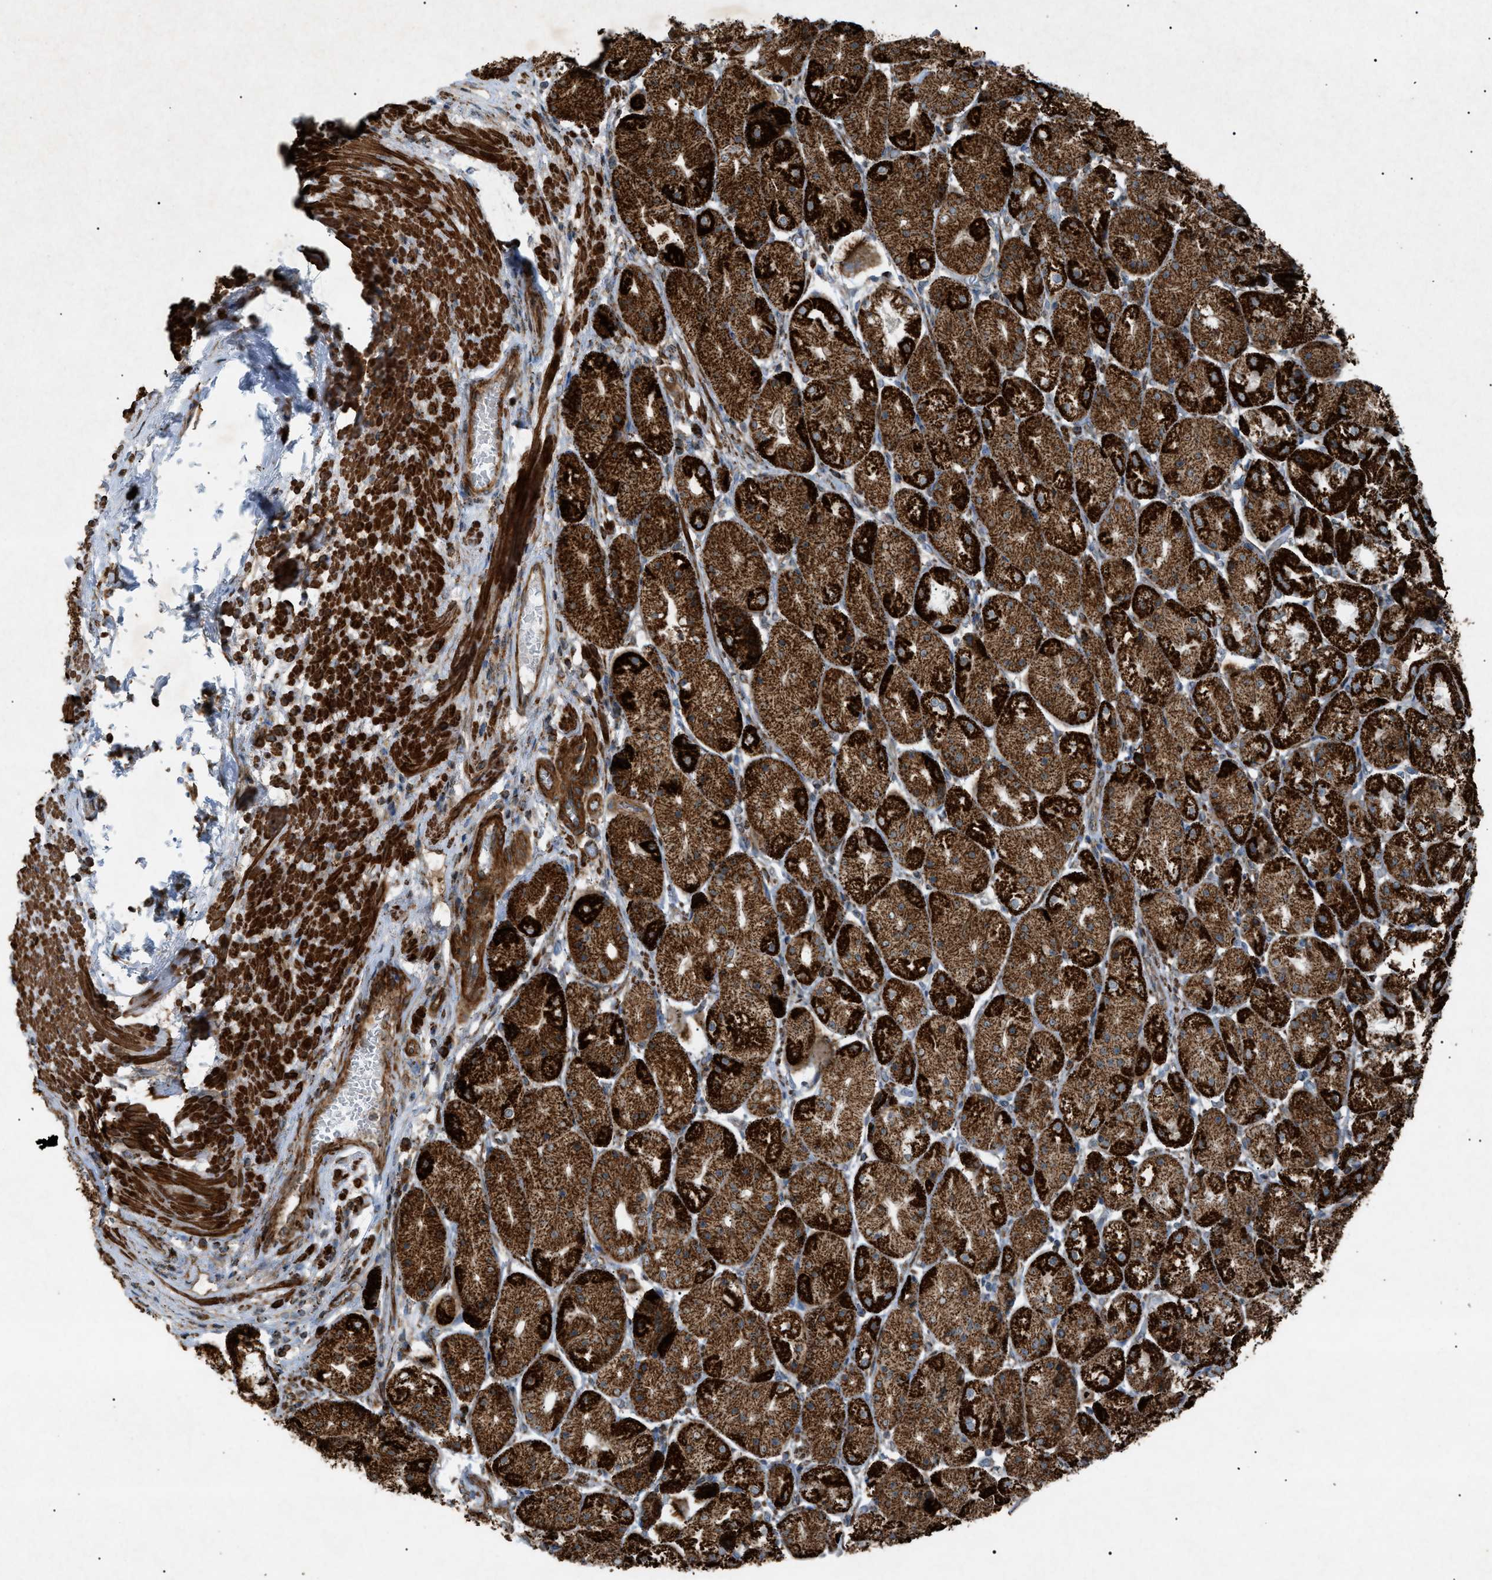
{"staining": {"intensity": "strong", "quantity": ">75%", "location": "cytoplasmic/membranous"}, "tissue": "stomach", "cell_type": "Glandular cells", "image_type": "normal", "snomed": [{"axis": "morphology", "description": "Normal tissue, NOS"}, {"axis": "topography", "description": "Stomach, upper"}], "caption": "The histopathology image demonstrates staining of benign stomach, revealing strong cytoplasmic/membranous protein staining (brown color) within glandular cells.", "gene": "C1GALT1C1", "patient": {"sex": "male", "age": 72}}